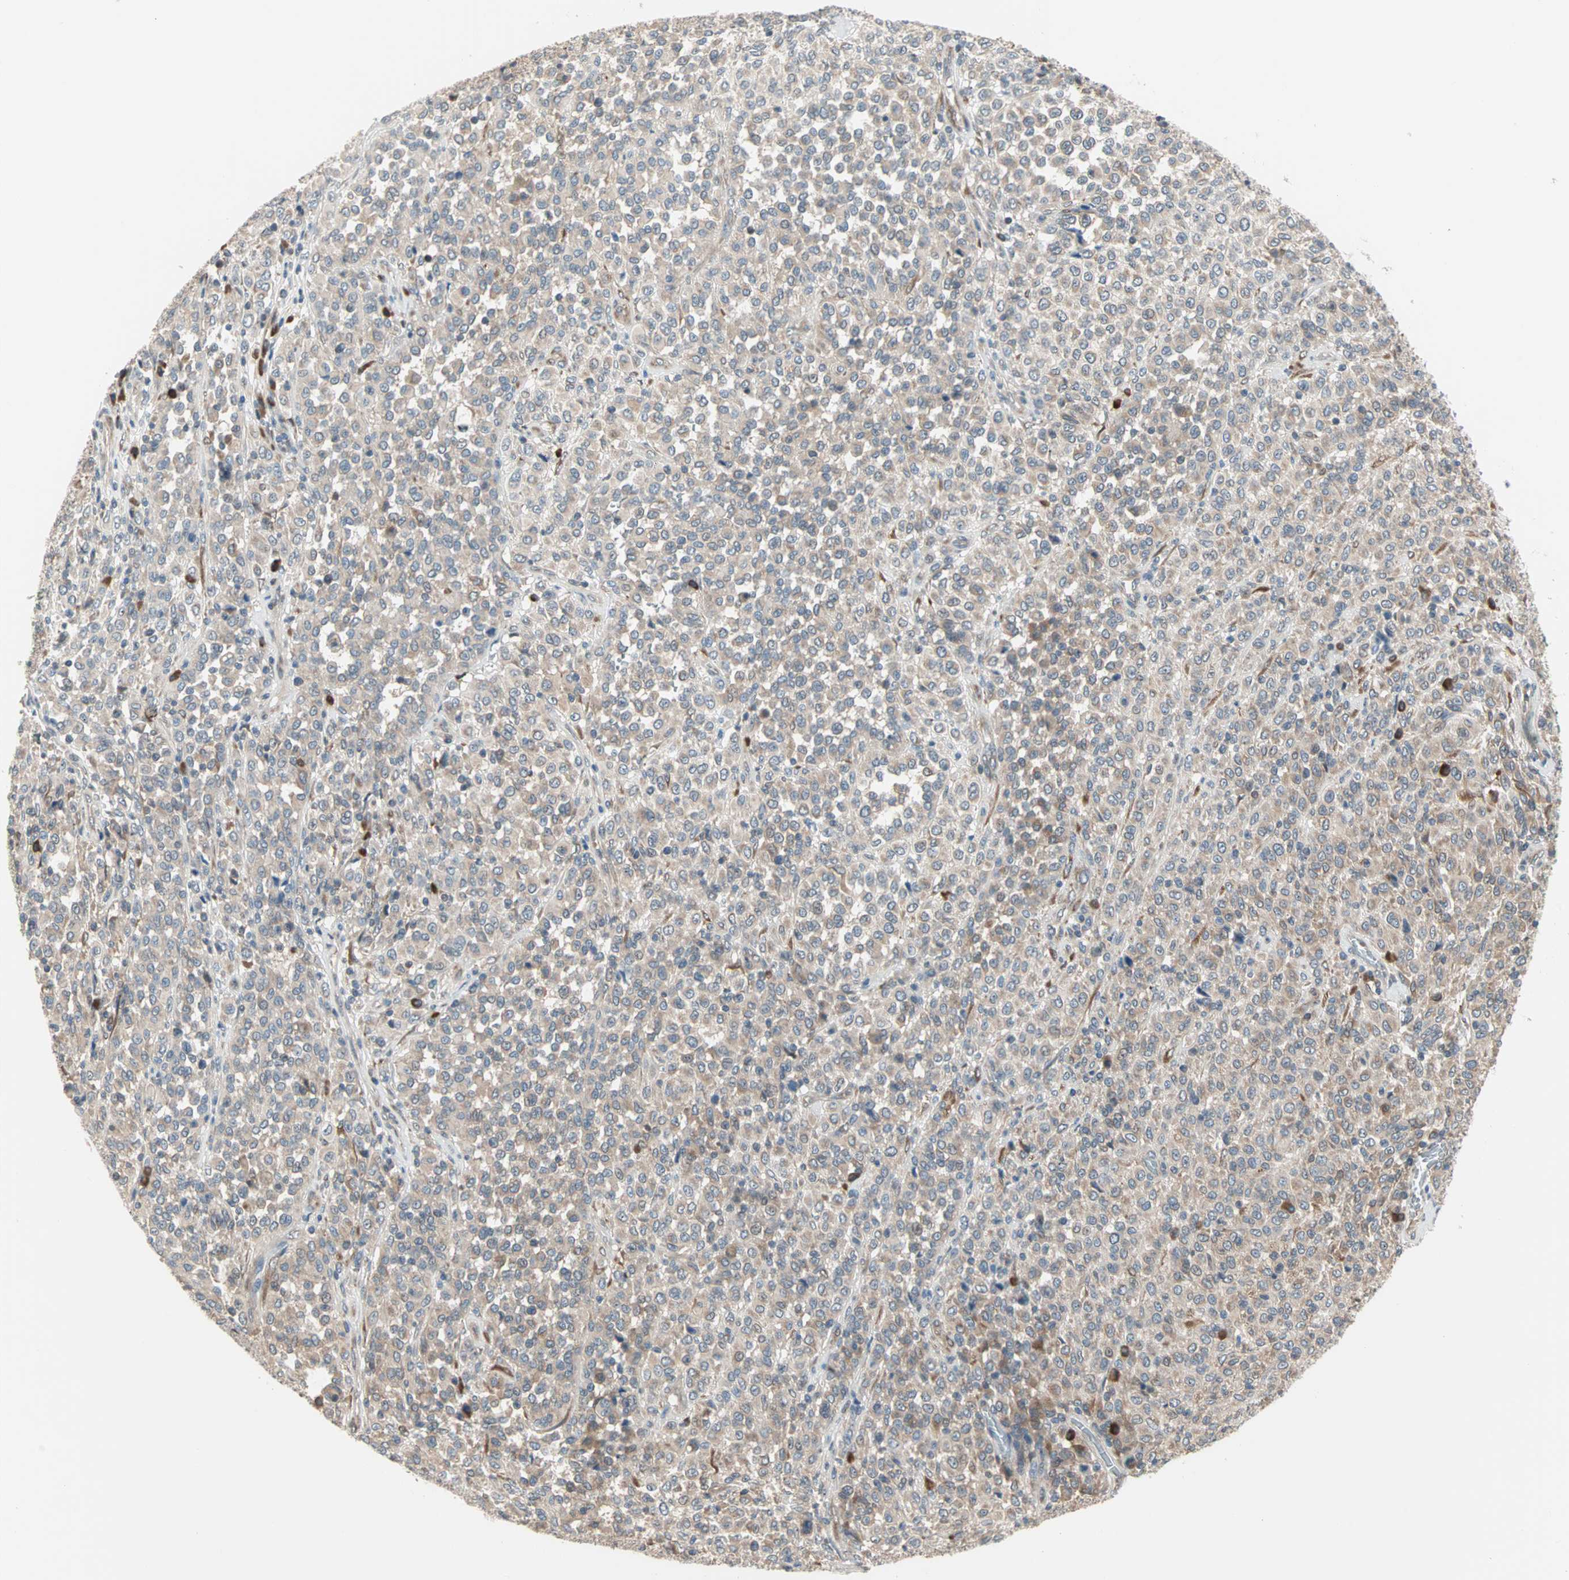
{"staining": {"intensity": "weak", "quantity": "25%-75%", "location": "cytoplasmic/membranous"}, "tissue": "melanoma", "cell_type": "Tumor cells", "image_type": "cancer", "snomed": [{"axis": "morphology", "description": "Malignant melanoma, Metastatic site"}, {"axis": "topography", "description": "Pancreas"}], "caption": "Melanoma stained with DAB immunohistochemistry (IHC) exhibits low levels of weak cytoplasmic/membranous staining in about 25%-75% of tumor cells.", "gene": "SAR1A", "patient": {"sex": "female", "age": 30}}